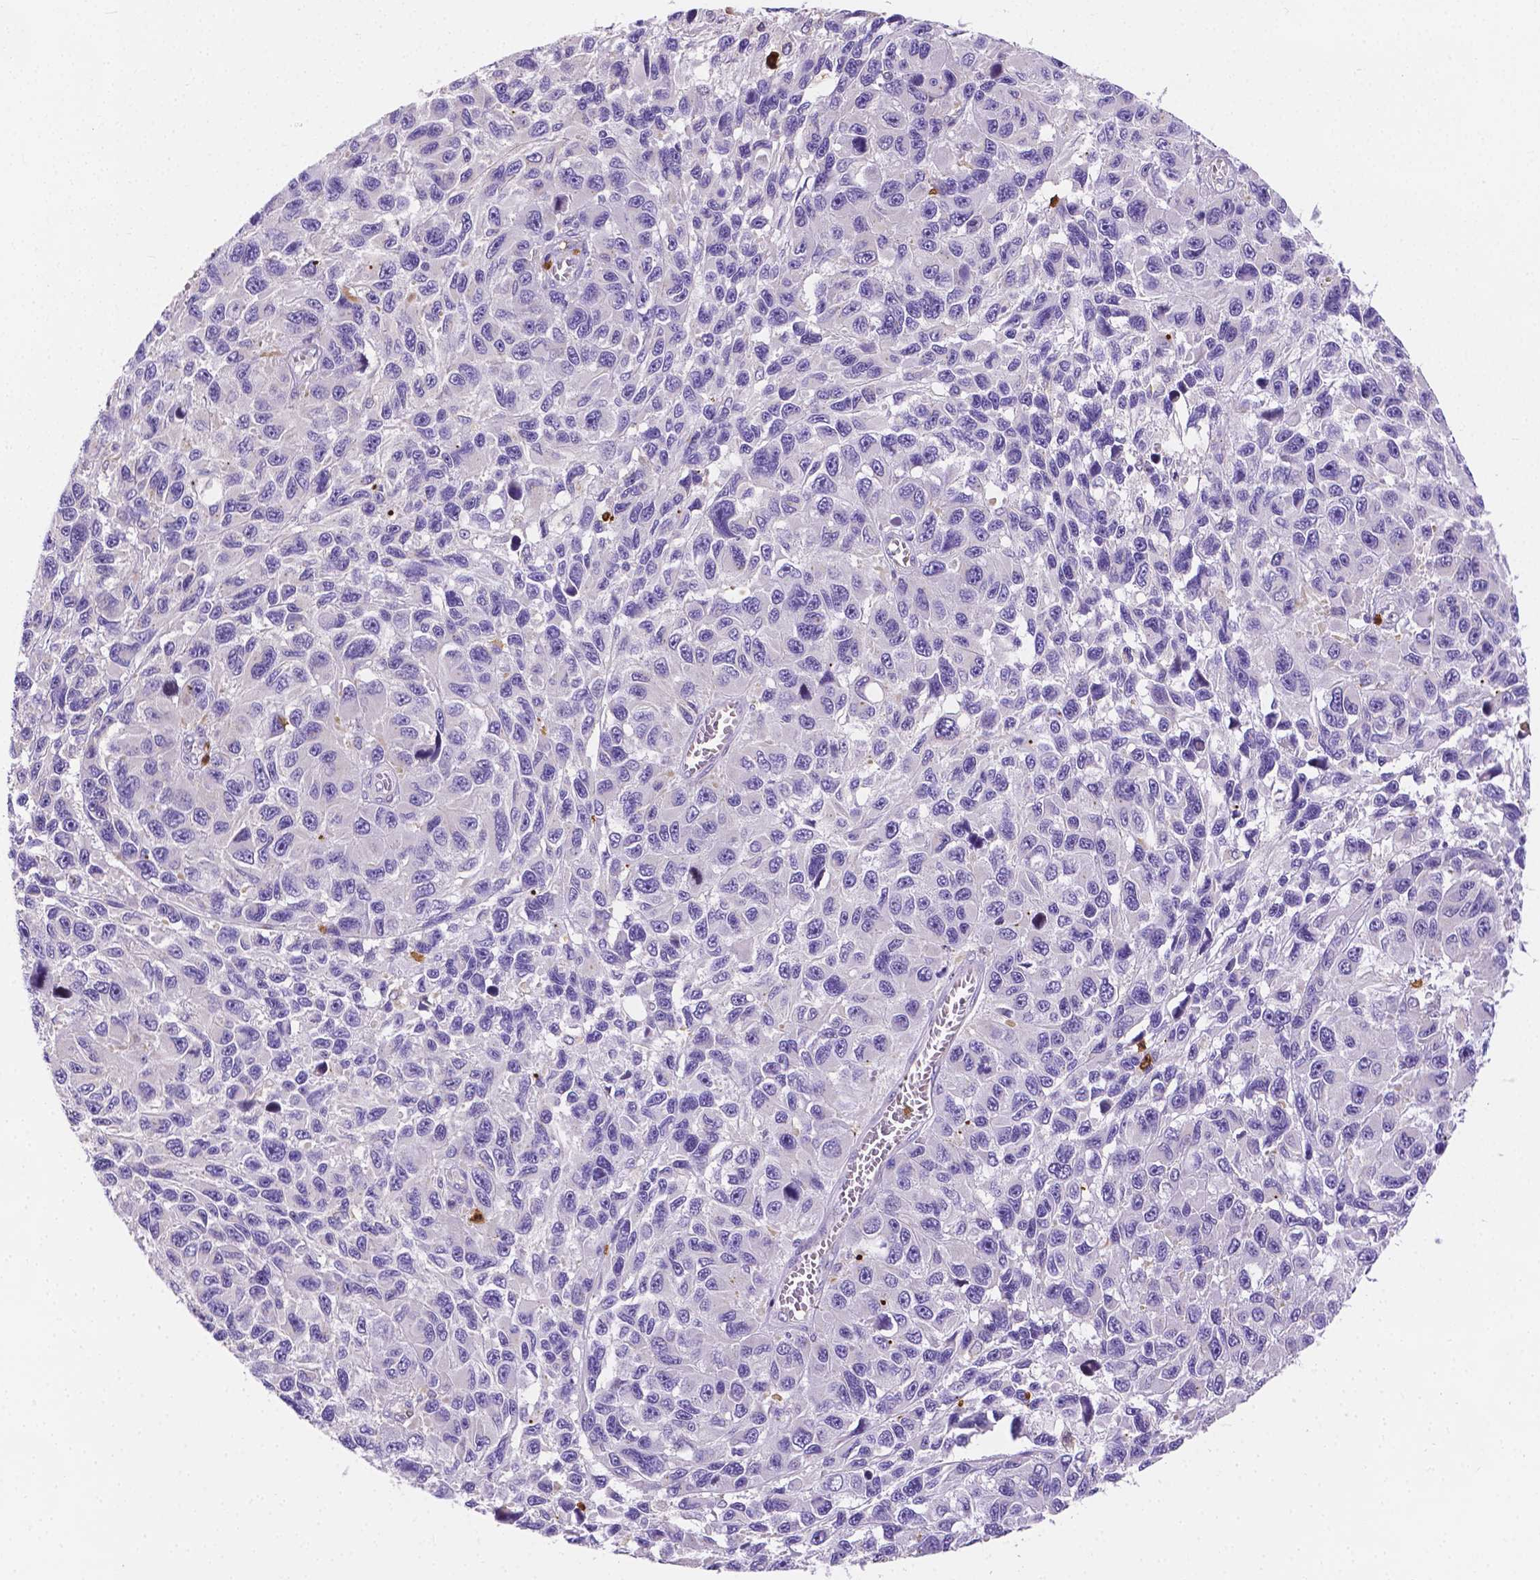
{"staining": {"intensity": "negative", "quantity": "none", "location": "none"}, "tissue": "melanoma", "cell_type": "Tumor cells", "image_type": "cancer", "snomed": [{"axis": "morphology", "description": "Malignant melanoma, NOS"}, {"axis": "topography", "description": "Skin"}], "caption": "High magnification brightfield microscopy of melanoma stained with DAB (brown) and counterstained with hematoxylin (blue): tumor cells show no significant expression.", "gene": "ZNRD2", "patient": {"sex": "male", "age": 53}}